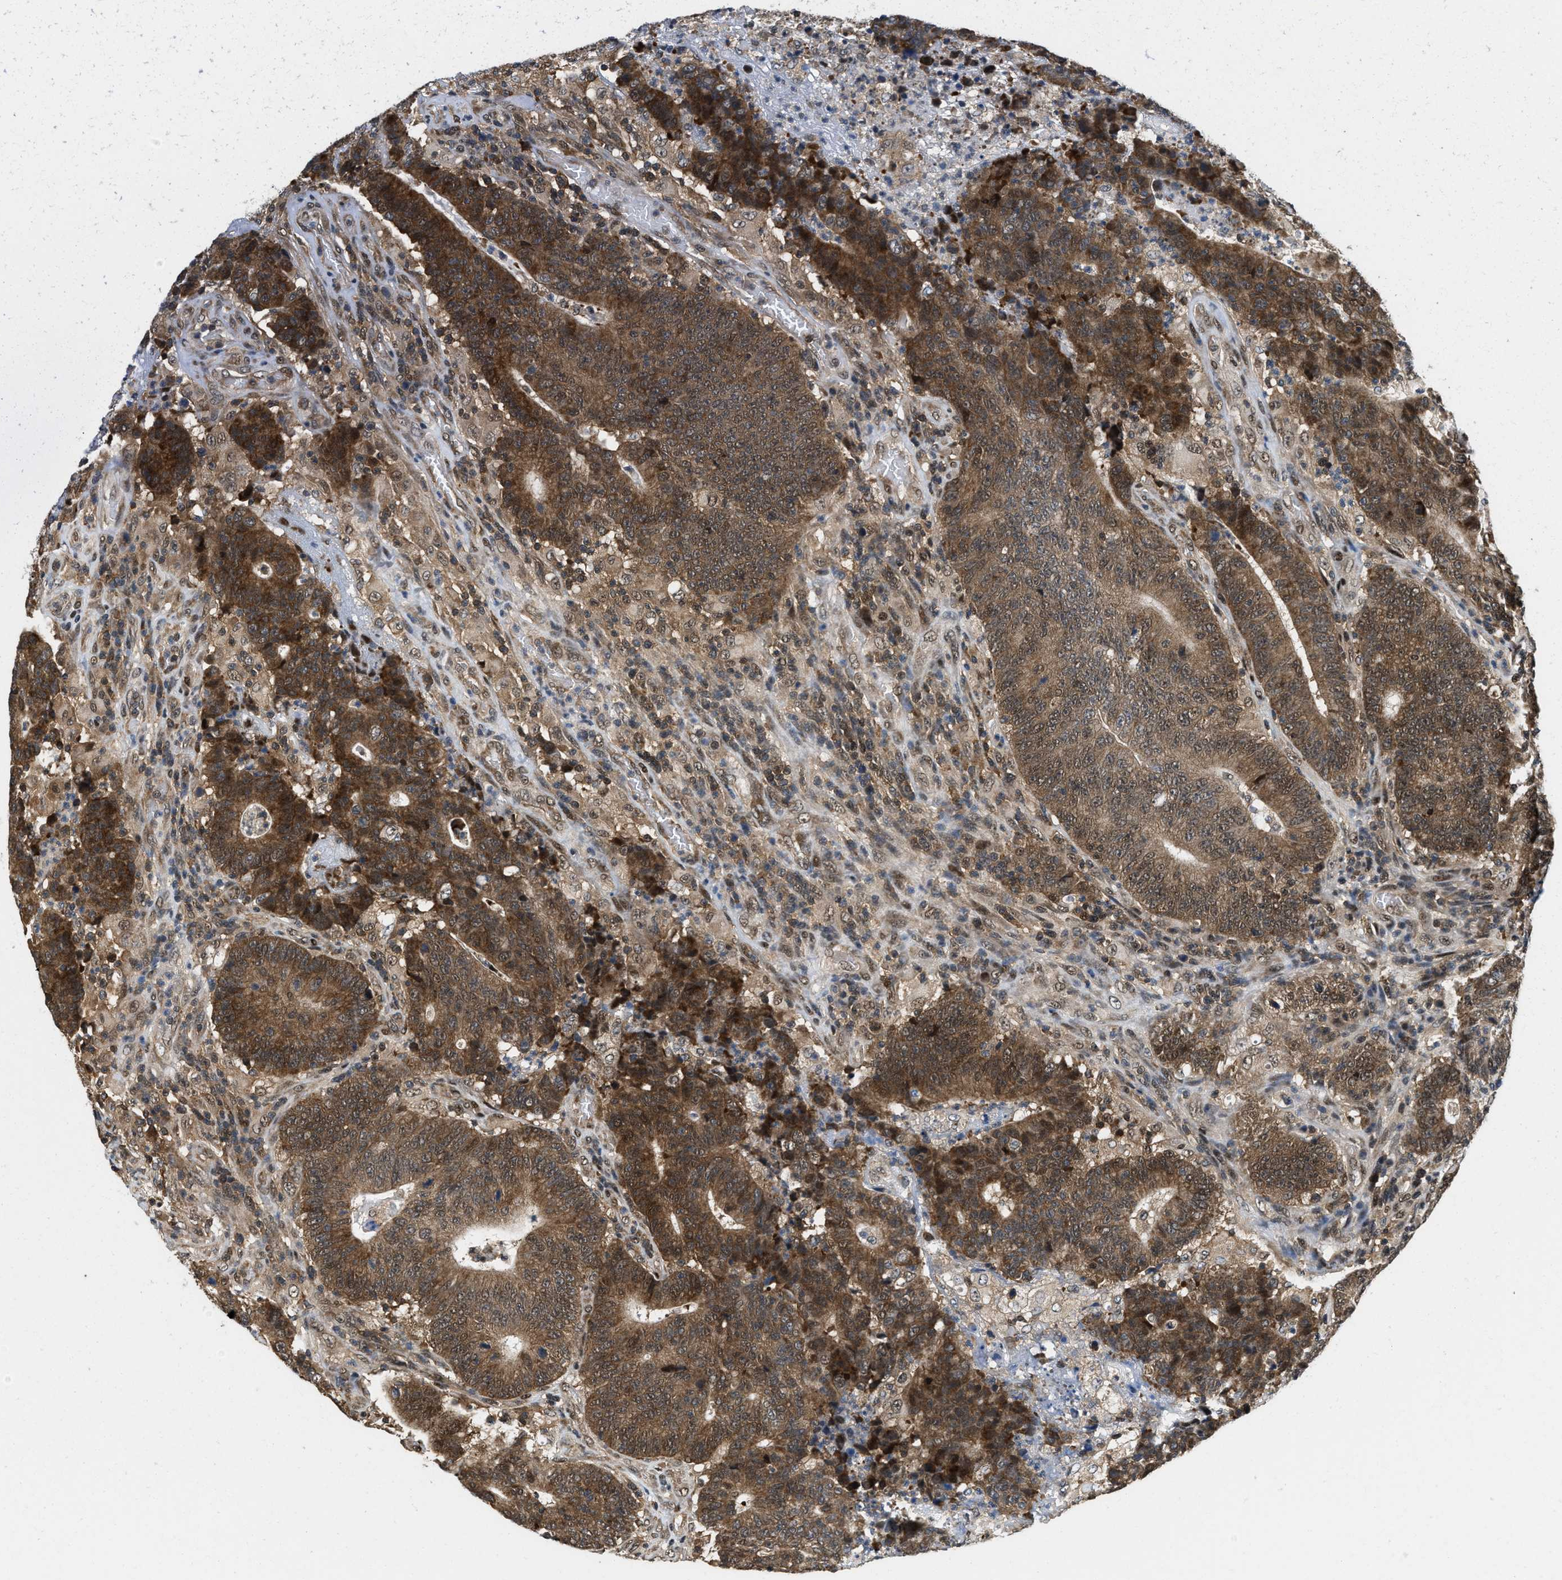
{"staining": {"intensity": "strong", "quantity": ">75%", "location": "cytoplasmic/membranous,nuclear"}, "tissue": "colorectal cancer", "cell_type": "Tumor cells", "image_type": "cancer", "snomed": [{"axis": "morphology", "description": "Normal tissue, NOS"}, {"axis": "morphology", "description": "Adenocarcinoma, NOS"}, {"axis": "topography", "description": "Colon"}], "caption": "Brown immunohistochemical staining in adenocarcinoma (colorectal) shows strong cytoplasmic/membranous and nuclear expression in about >75% of tumor cells.", "gene": "ATF7IP", "patient": {"sex": "female", "age": 75}}